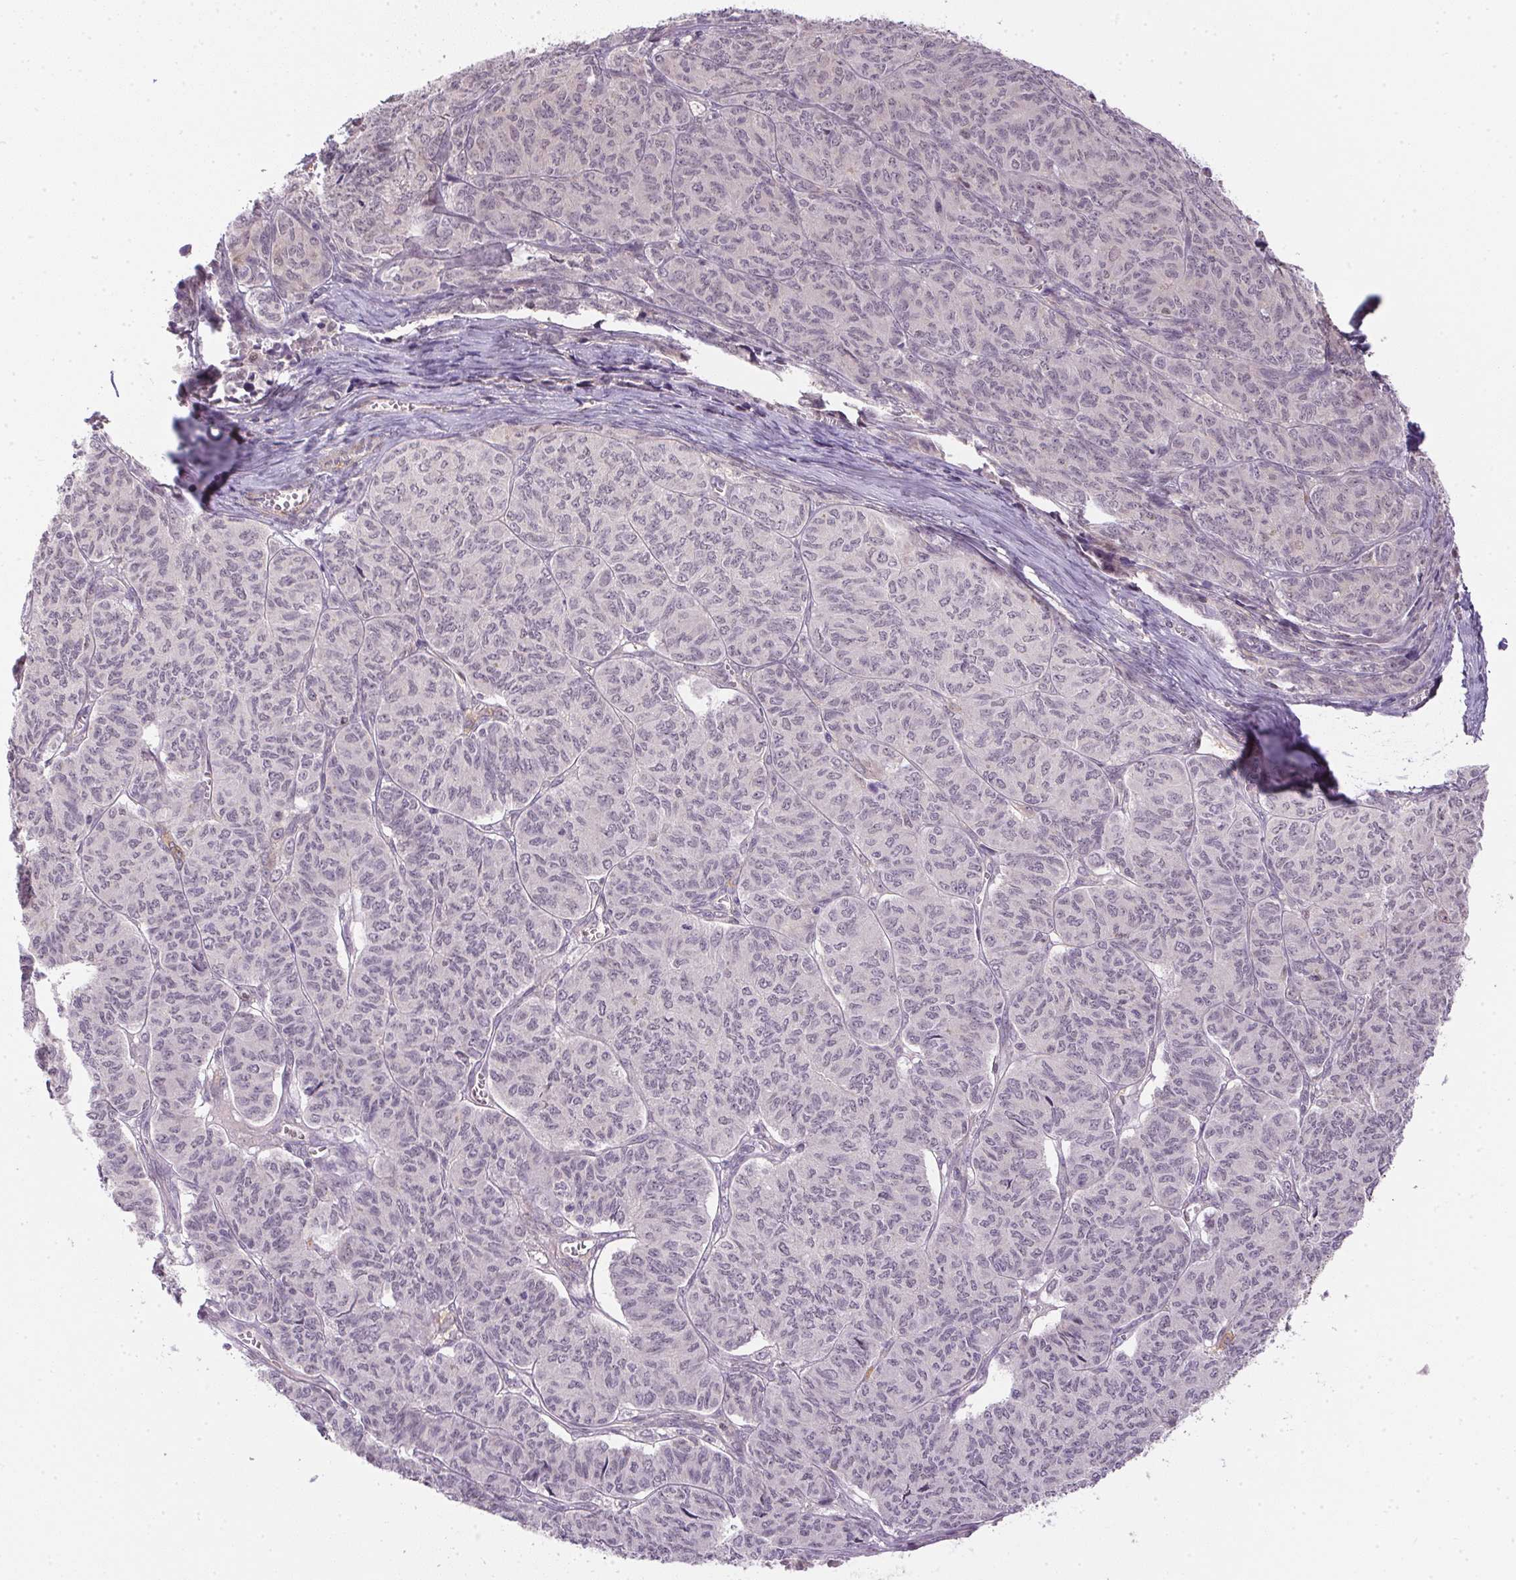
{"staining": {"intensity": "negative", "quantity": "none", "location": "none"}, "tissue": "ovarian cancer", "cell_type": "Tumor cells", "image_type": "cancer", "snomed": [{"axis": "morphology", "description": "Carcinoma, endometroid"}, {"axis": "topography", "description": "Ovary"}], "caption": "The micrograph reveals no staining of tumor cells in ovarian cancer.", "gene": "CFAP92", "patient": {"sex": "female", "age": 80}}